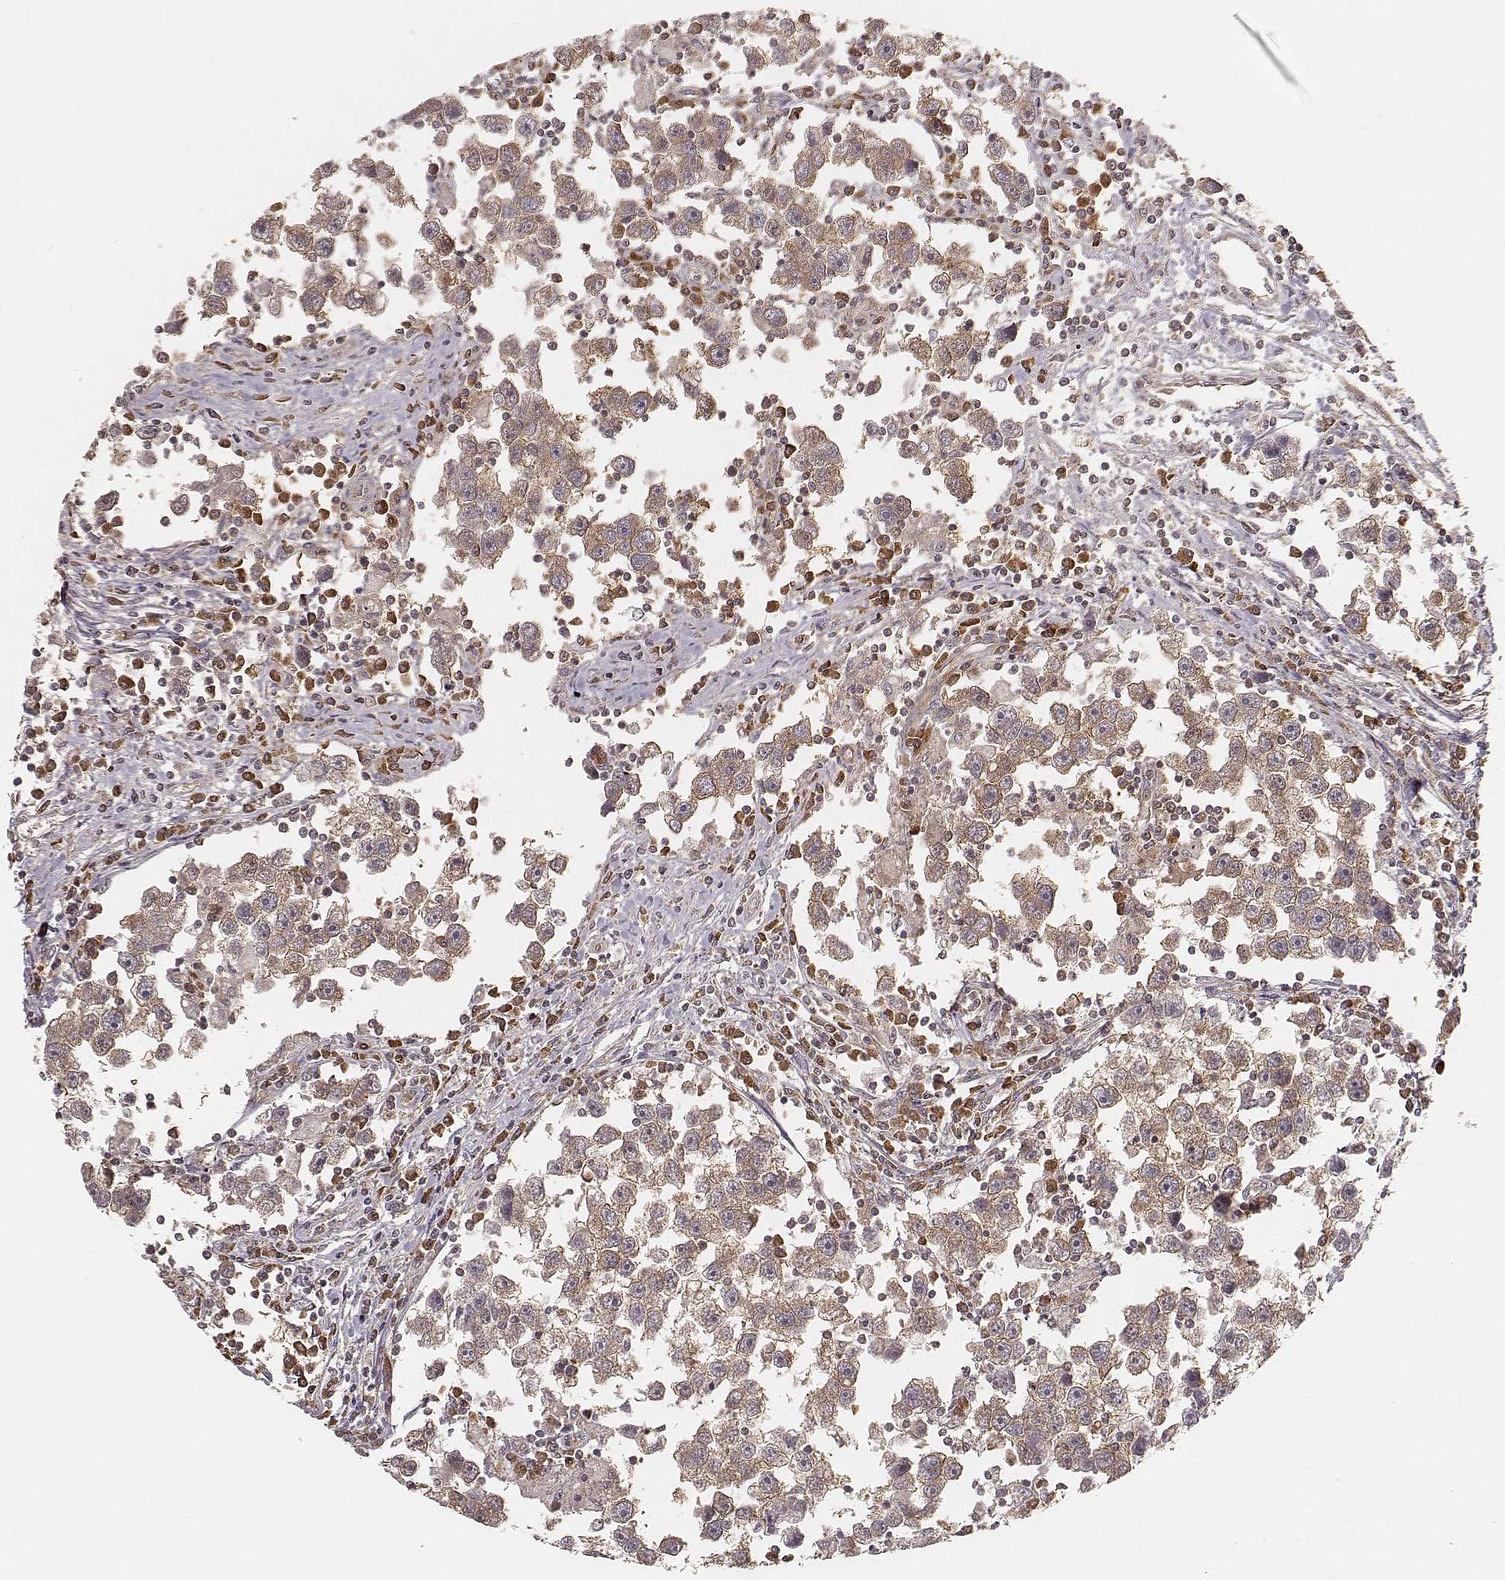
{"staining": {"intensity": "moderate", "quantity": ">75%", "location": "cytoplasmic/membranous"}, "tissue": "testis cancer", "cell_type": "Tumor cells", "image_type": "cancer", "snomed": [{"axis": "morphology", "description": "Seminoma, NOS"}, {"axis": "topography", "description": "Testis"}], "caption": "Immunohistochemistry image of neoplastic tissue: human testis cancer stained using IHC exhibits medium levels of moderate protein expression localized specifically in the cytoplasmic/membranous of tumor cells, appearing as a cytoplasmic/membranous brown color.", "gene": "CARS1", "patient": {"sex": "male", "age": 30}}